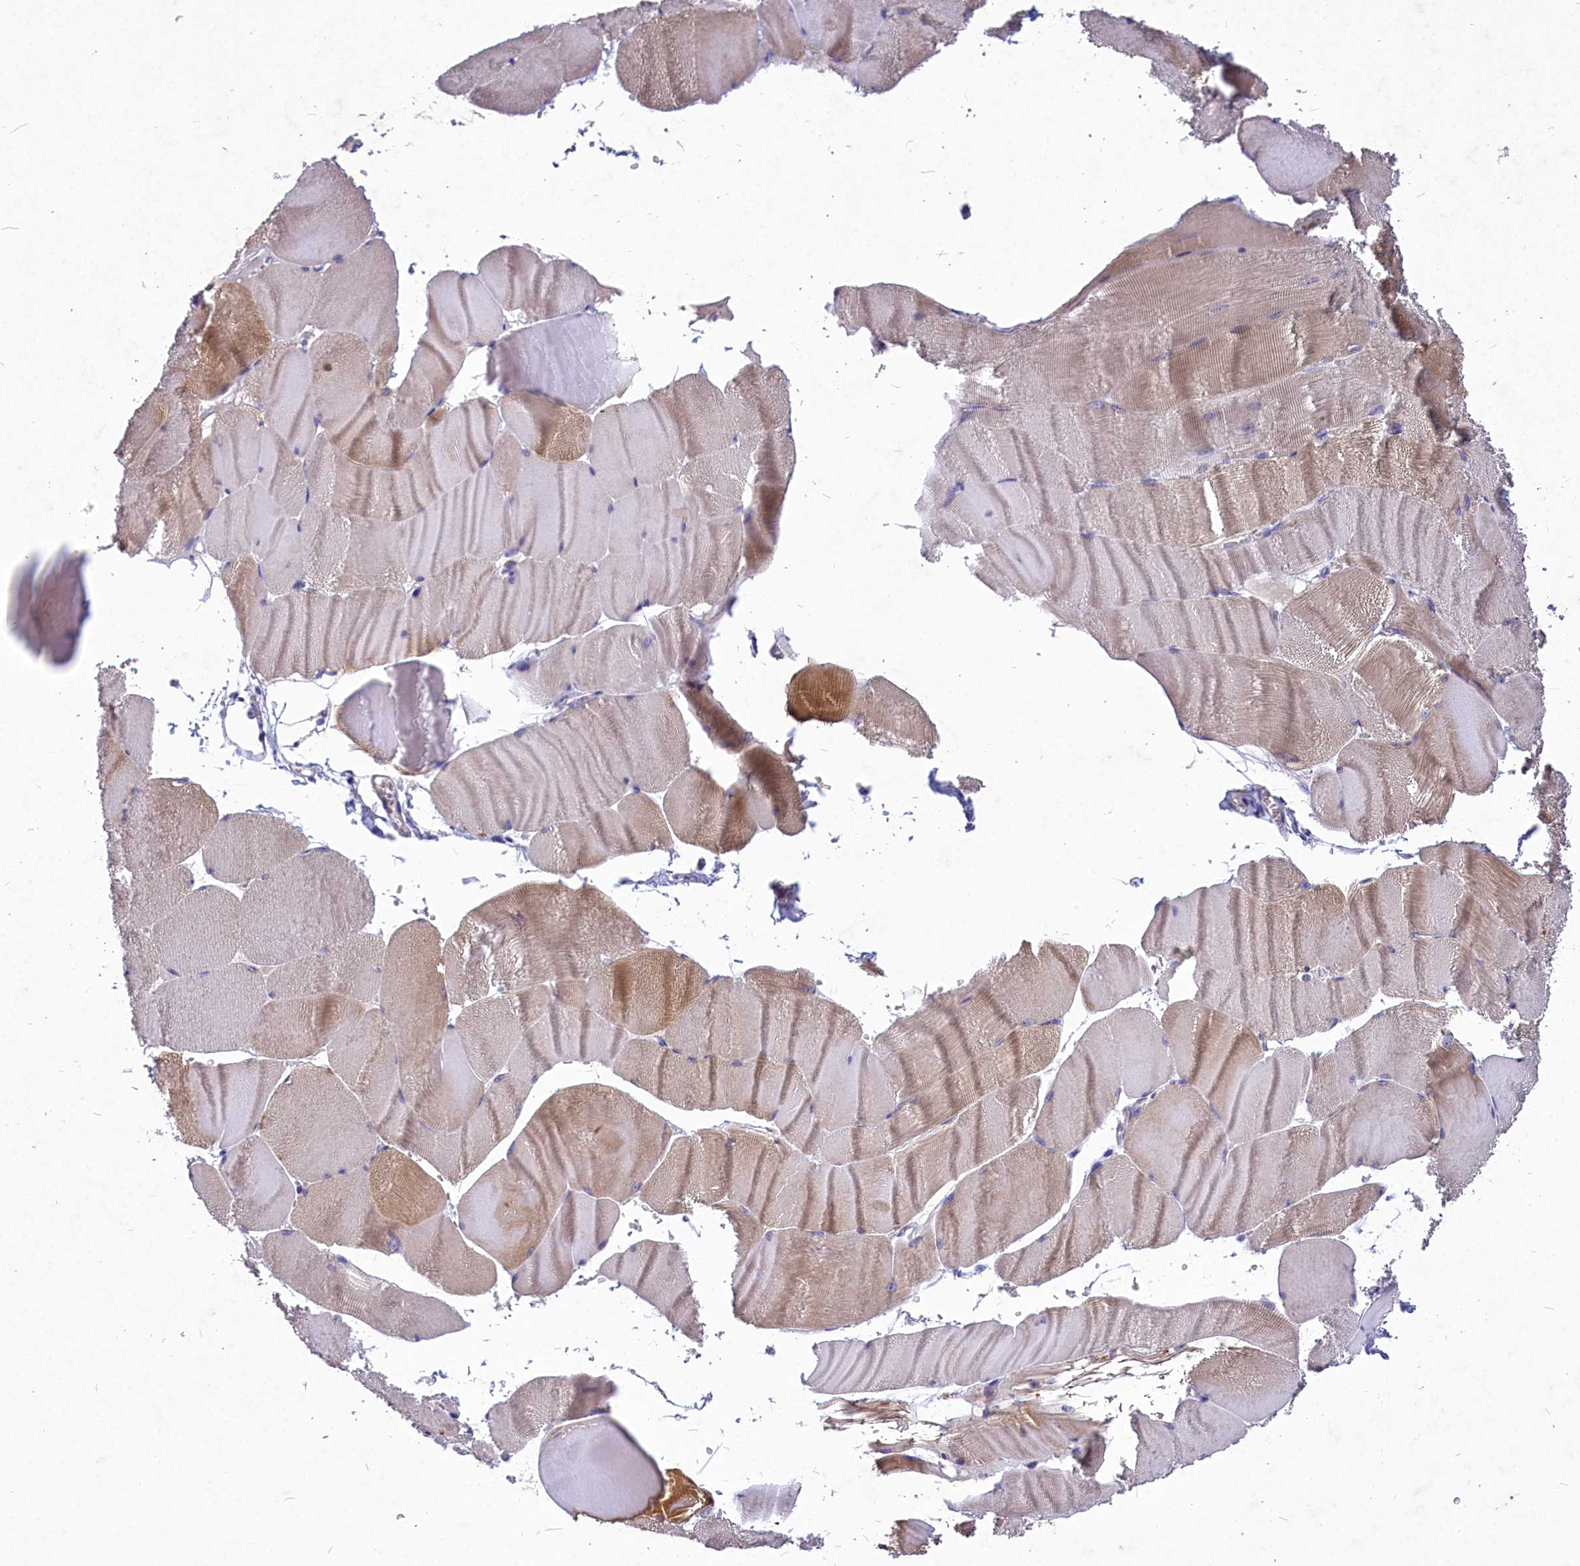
{"staining": {"intensity": "weak", "quantity": "25%-75%", "location": "cytoplasmic/membranous"}, "tissue": "skeletal muscle", "cell_type": "Myocytes", "image_type": "normal", "snomed": [{"axis": "morphology", "description": "Normal tissue, NOS"}, {"axis": "morphology", "description": "Basal cell carcinoma"}, {"axis": "topography", "description": "Skeletal muscle"}], "caption": "Skeletal muscle stained with DAB (3,3'-diaminobenzidine) IHC demonstrates low levels of weak cytoplasmic/membranous positivity in approximately 25%-75% of myocytes.", "gene": "DEFB119", "patient": {"sex": "female", "age": 64}}